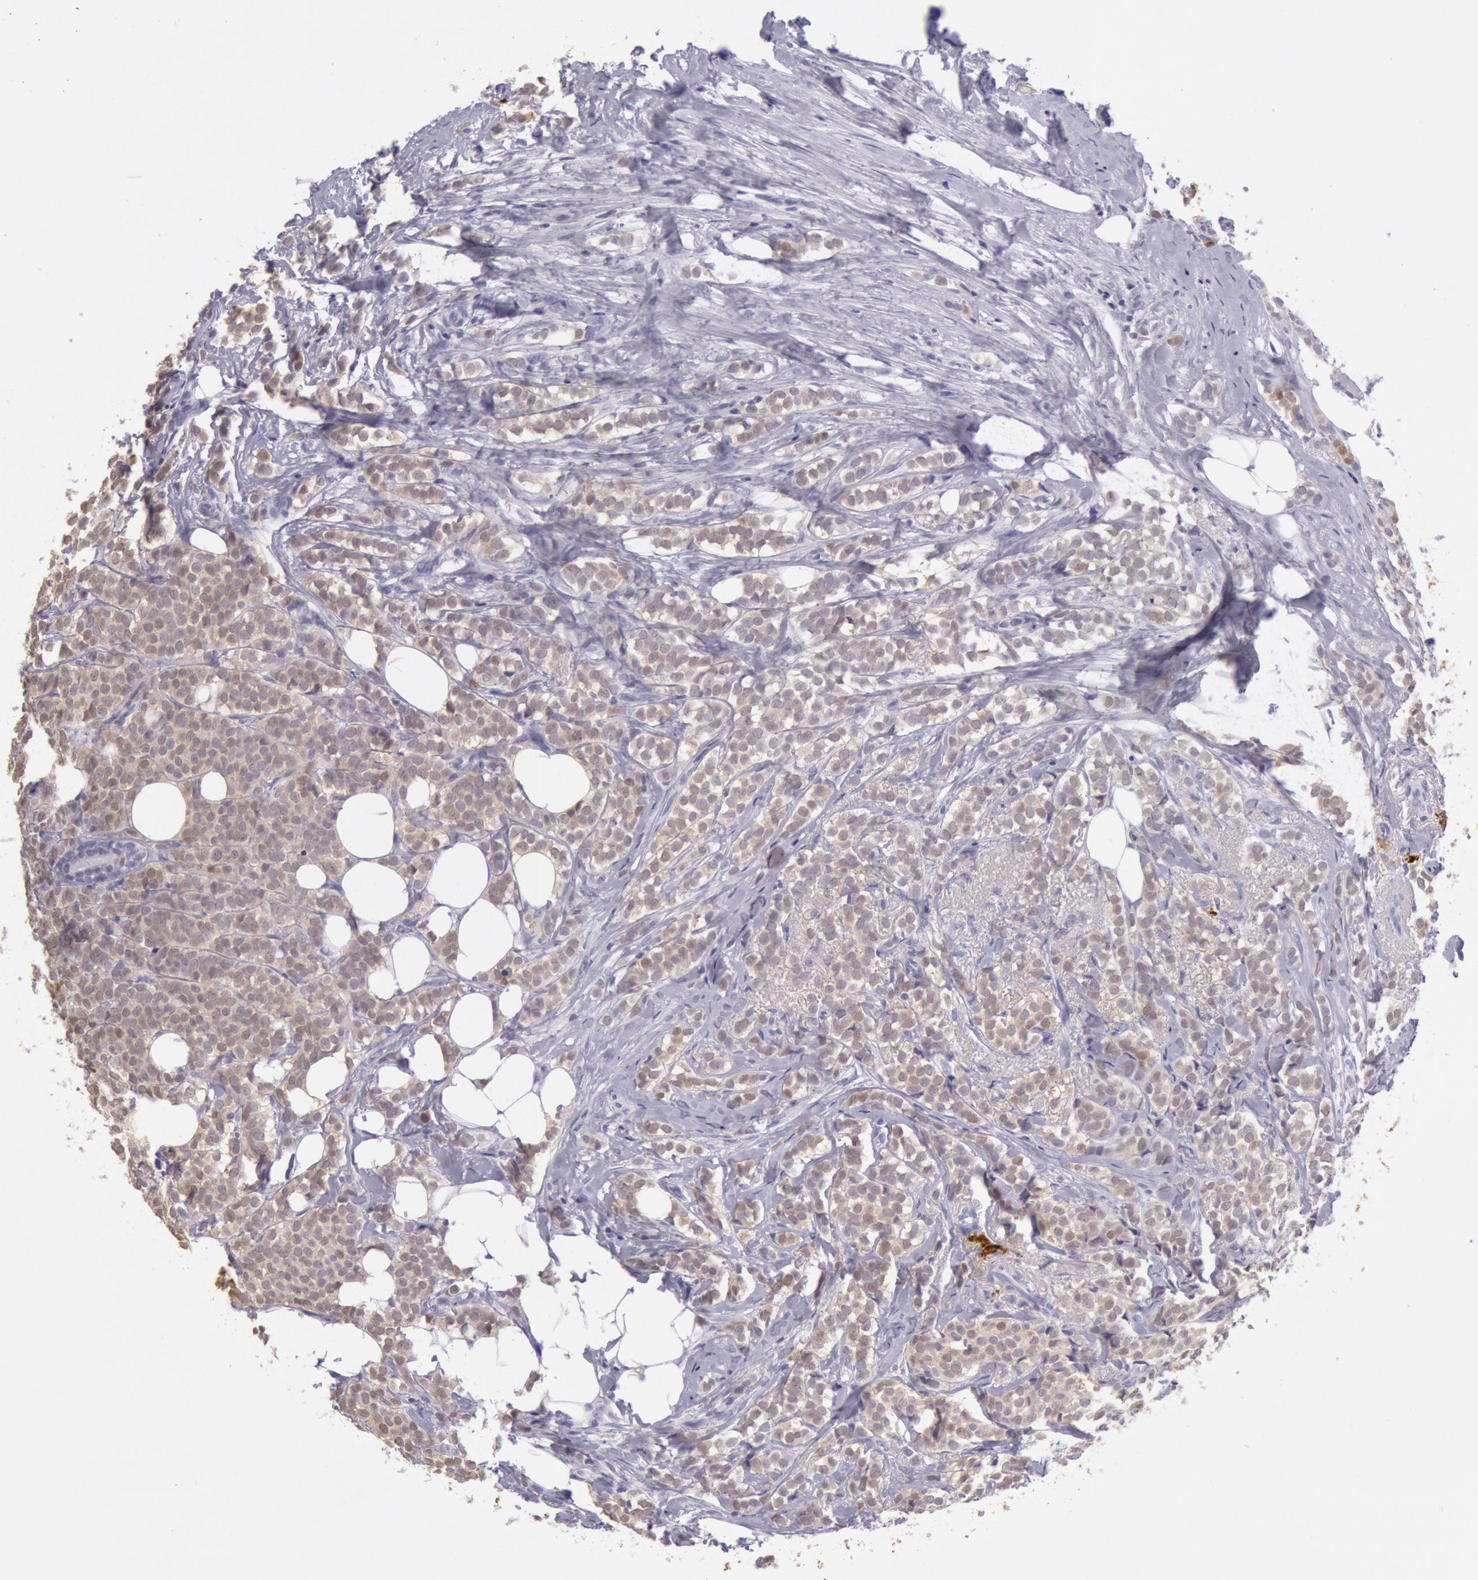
{"staining": {"intensity": "weak", "quantity": "25%-75%", "location": "cytoplasmic/membranous,nuclear"}, "tissue": "breast cancer", "cell_type": "Tumor cells", "image_type": "cancer", "snomed": [{"axis": "morphology", "description": "Lobular carcinoma"}, {"axis": "topography", "description": "Breast"}], "caption": "Breast lobular carcinoma stained with immunohistochemistry reveals weak cytoplasmic/membranous and nuclear staining in about 25%-75% of tumor cells. The protein is shown in brown color, while the nuclei are stained blue.", "gene": "CKB", "patient": {"sex": "female", "age": 56}}